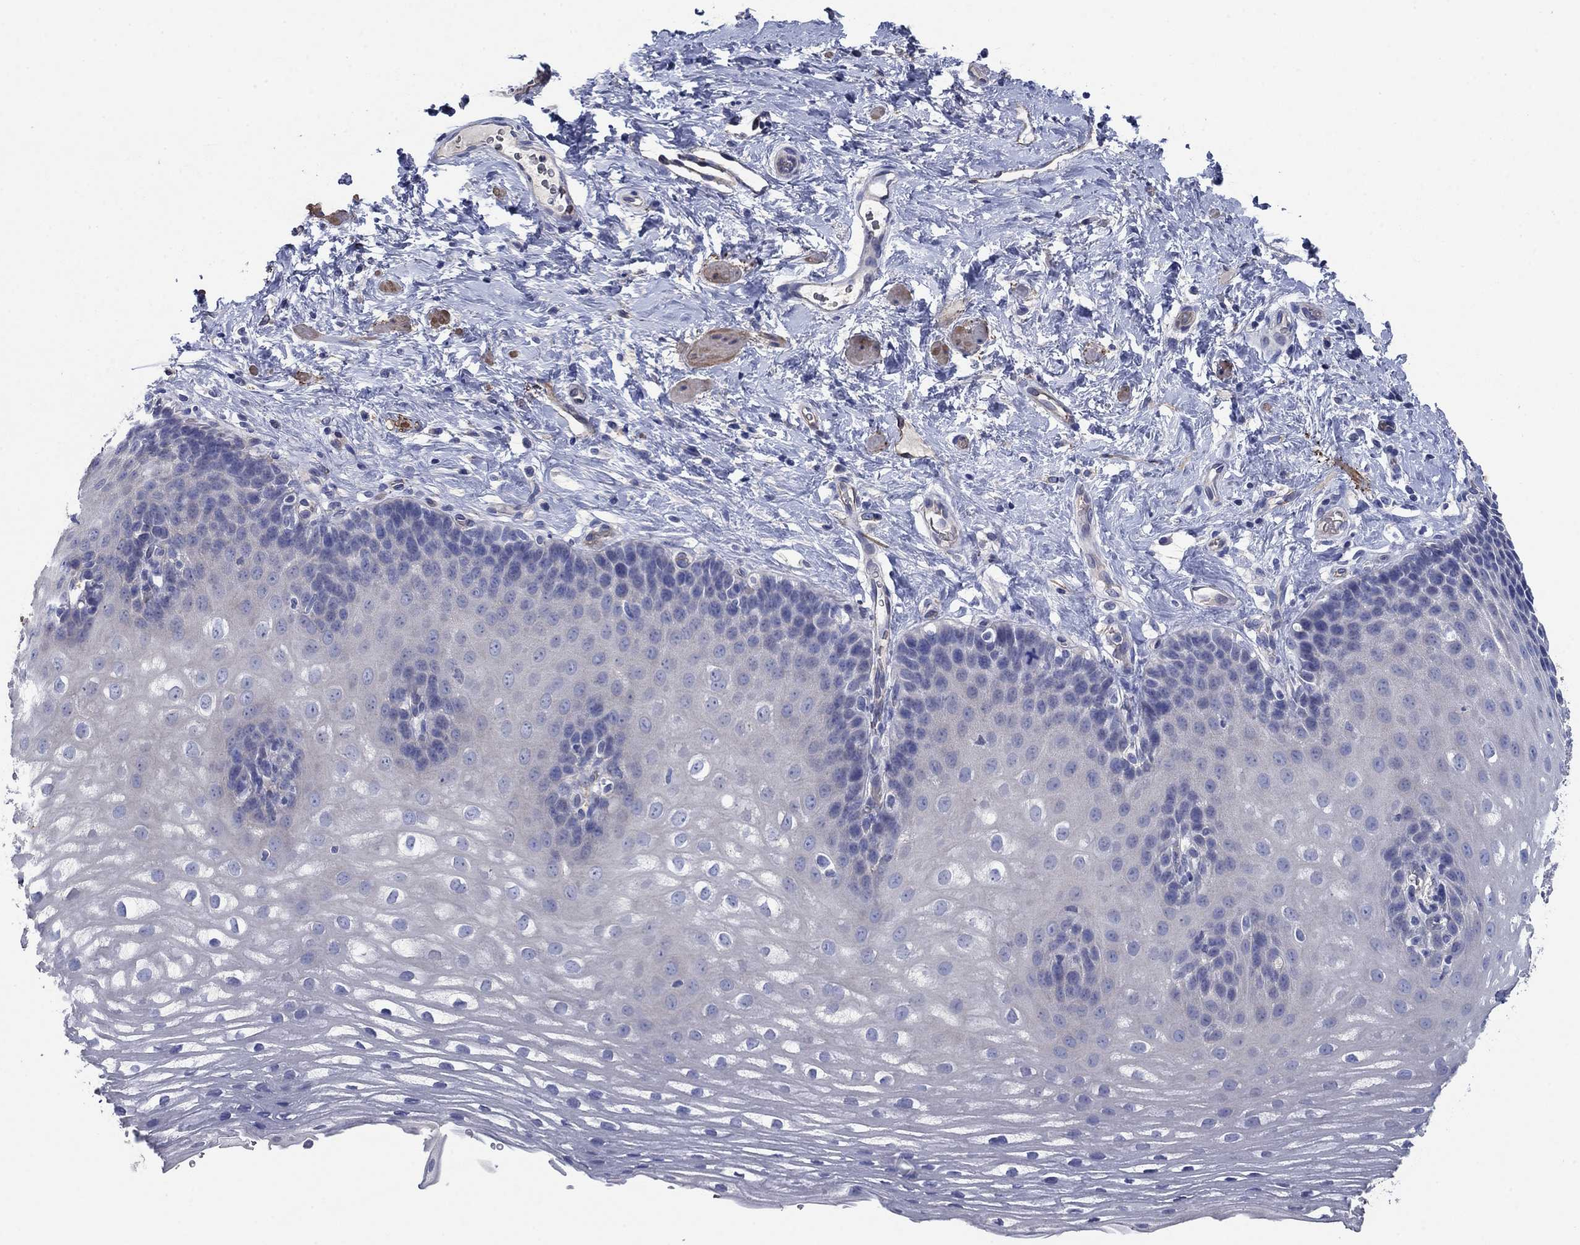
{"staining": {"intensity": "negative", "quantity": "none", "location": "none"}, "tissue": "esophagus", "cell_type": "Squamous epithelial cells", "image_type": "normal", "snomed": [{"axis": "morphology", "description": "Normal tissue, NOS"}, {"axis": "topography", "description": "Esophagus"}], "caption": "The image displays no significant expression in squamous epithelial cells of esophagus.", "gene": "FLNC", "patient": {"sex": "male", "age": 64}}